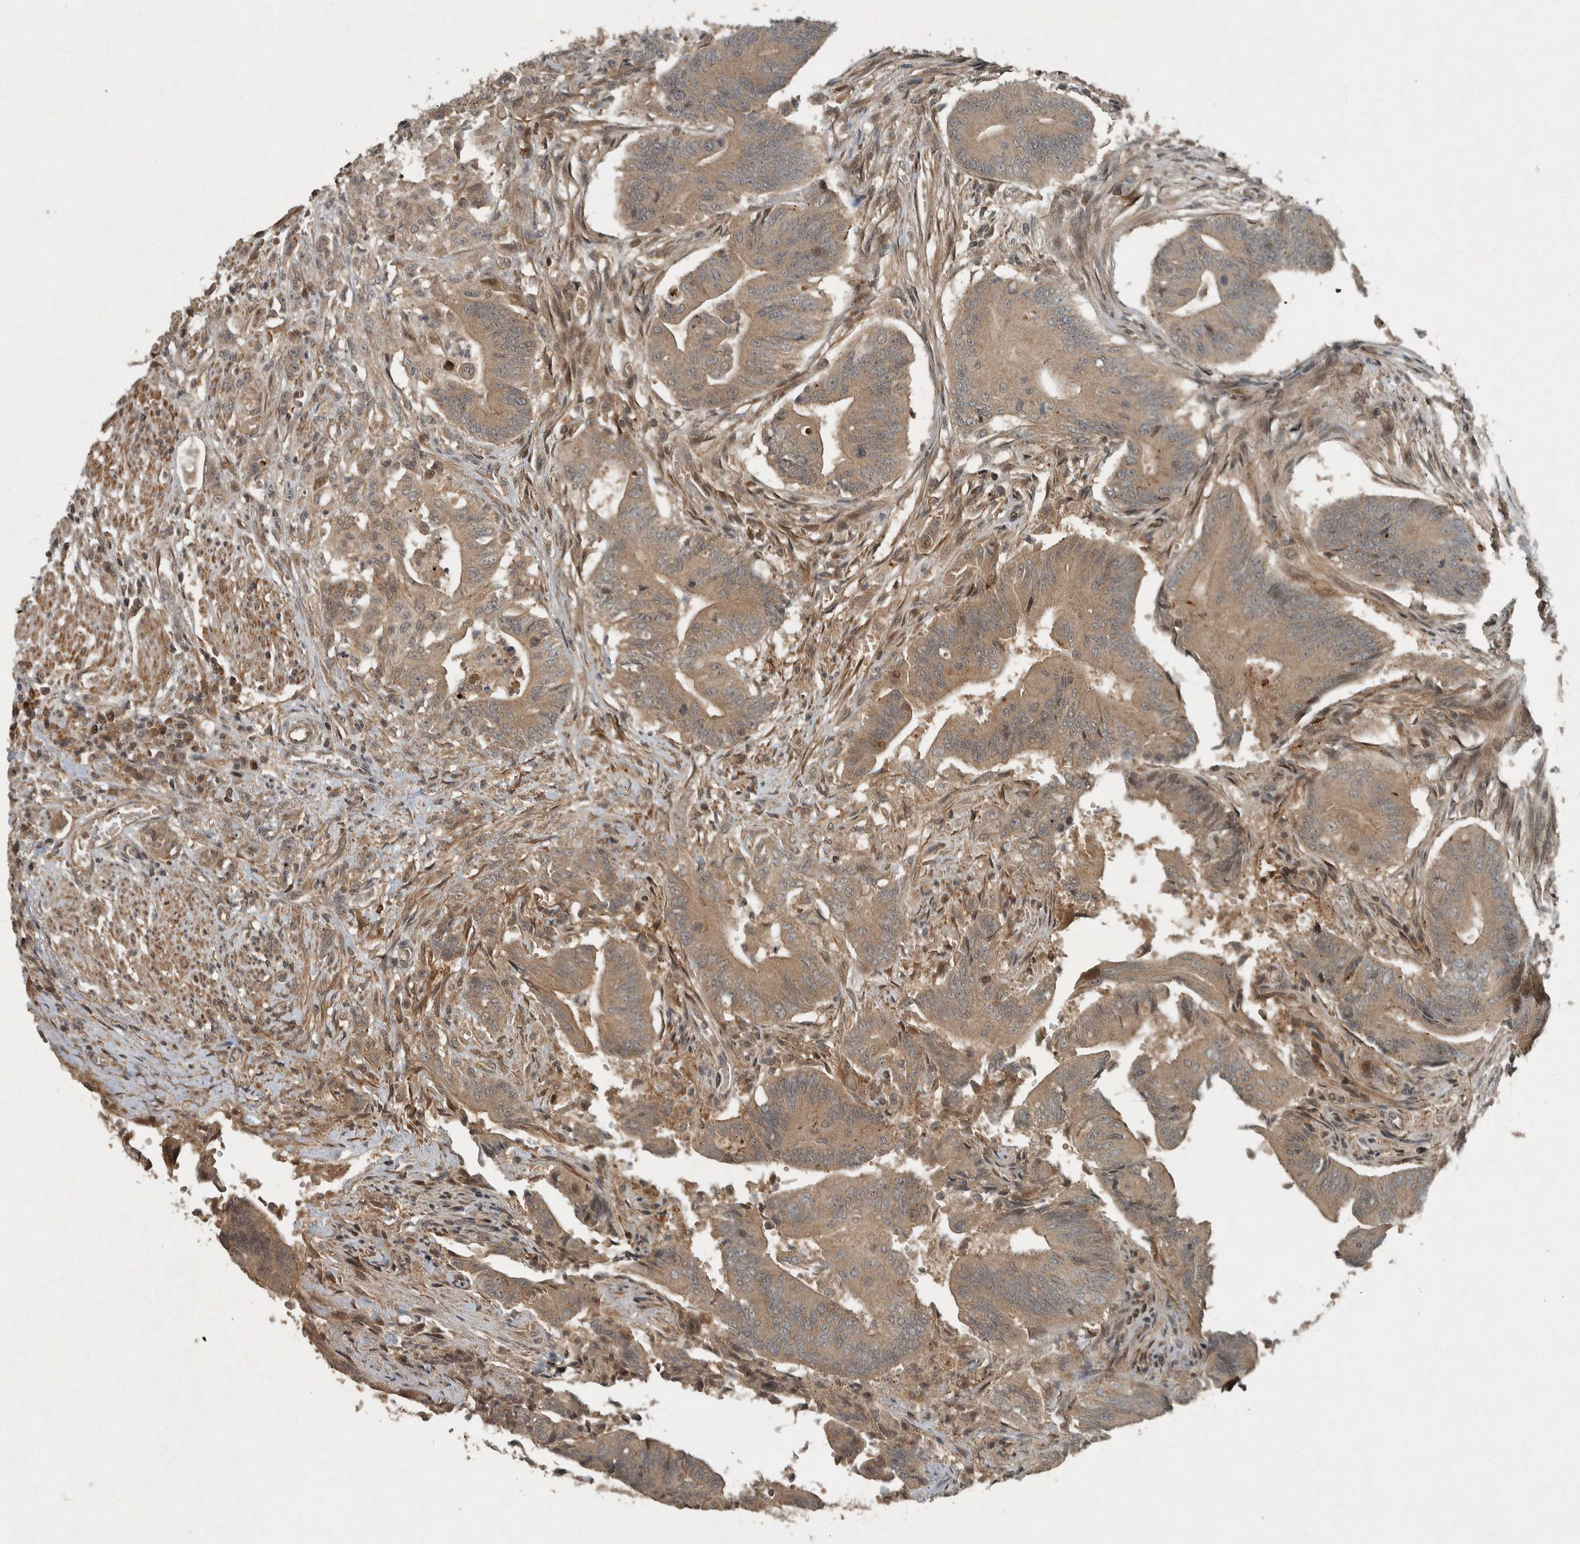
{"staining": {"intensity": "moderate", "quantity": ">75%", "location": "cytoplasmic/membranous"}, "tissue": "colorectal cancer", "cell_type": "Tumor cells", "image_type": "cancer", "snomed": [{"axis": "morphology", "description": "Adenoma, NOS"}, {"axis": "morphology", "description": "Adenocarcinoma, NOS"}, {"axis": "topography", "description": "Colon"}], "caption": "This is a photomicrograph of IHC staining of adenoma (colorectal), which shows moderate expression in the cytoplasmic/membranous of tumor cells.", "gene": "KIFAP3", "patient": {"sex": "male", "age": 79}}